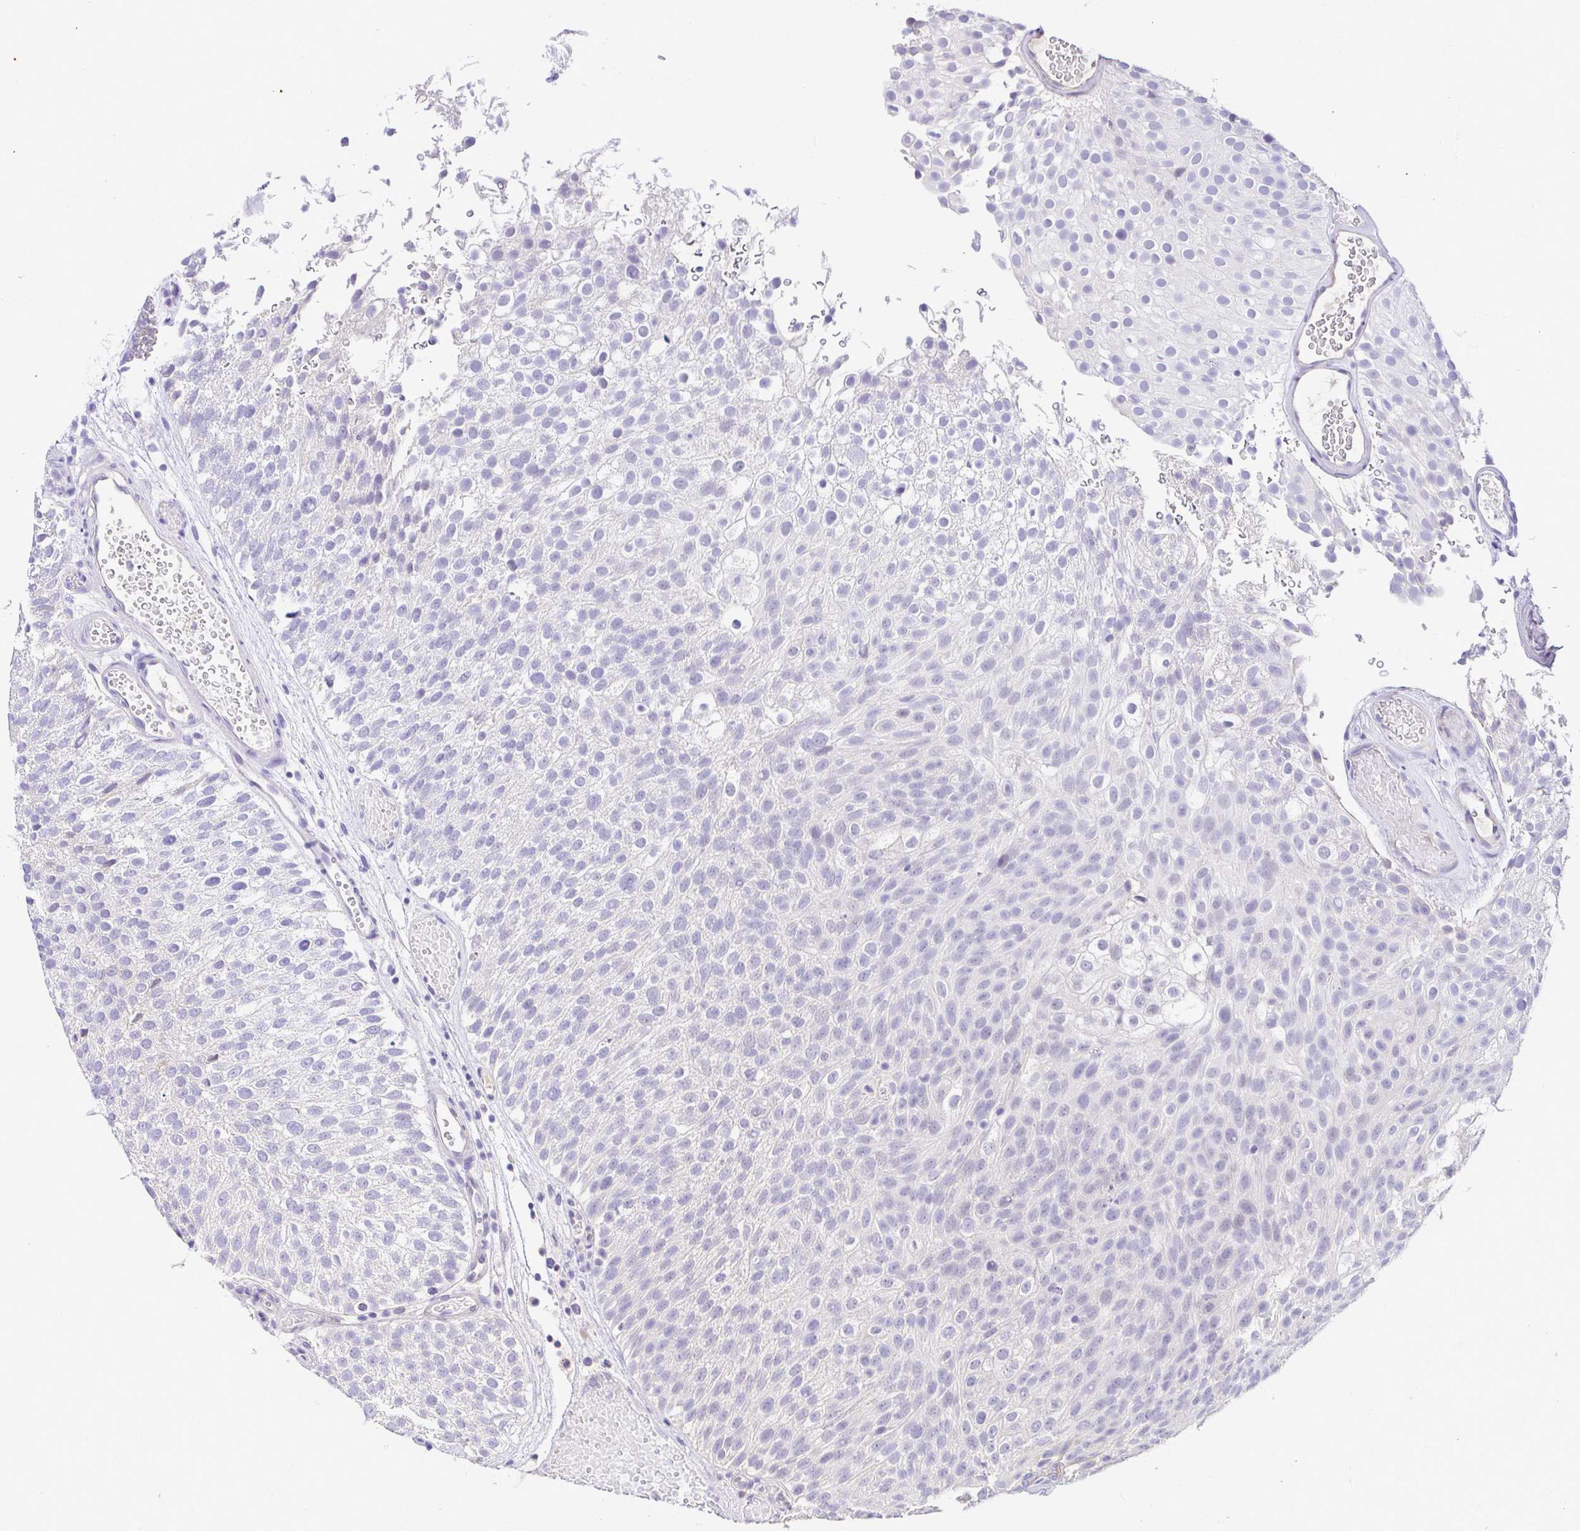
{"staining": {"intensity": "negative", "quantity": "none", "location": "none"}, "tissue": "urothelial cancer", "cell_type": "Tumor cells", "image_type": "cancer", "snomed": [{"axis": "morphology", "description": "Urothelial carcinoma, Low grade"}, {"axis": "topography", "description": "Urinary bladder"}], "caption": "Histopathology image shows no protein staining in tumor cells of urothelial cancer tissue. The staining was performed using DAB (3,3'-diaminobenzidine) to visualize the protein expression in brown, while the nuclei were stained in blue with hematoxylin (Magnification: 20x).", "gene": "CDO1", "patient": {"sex": "male", "age": 78}}